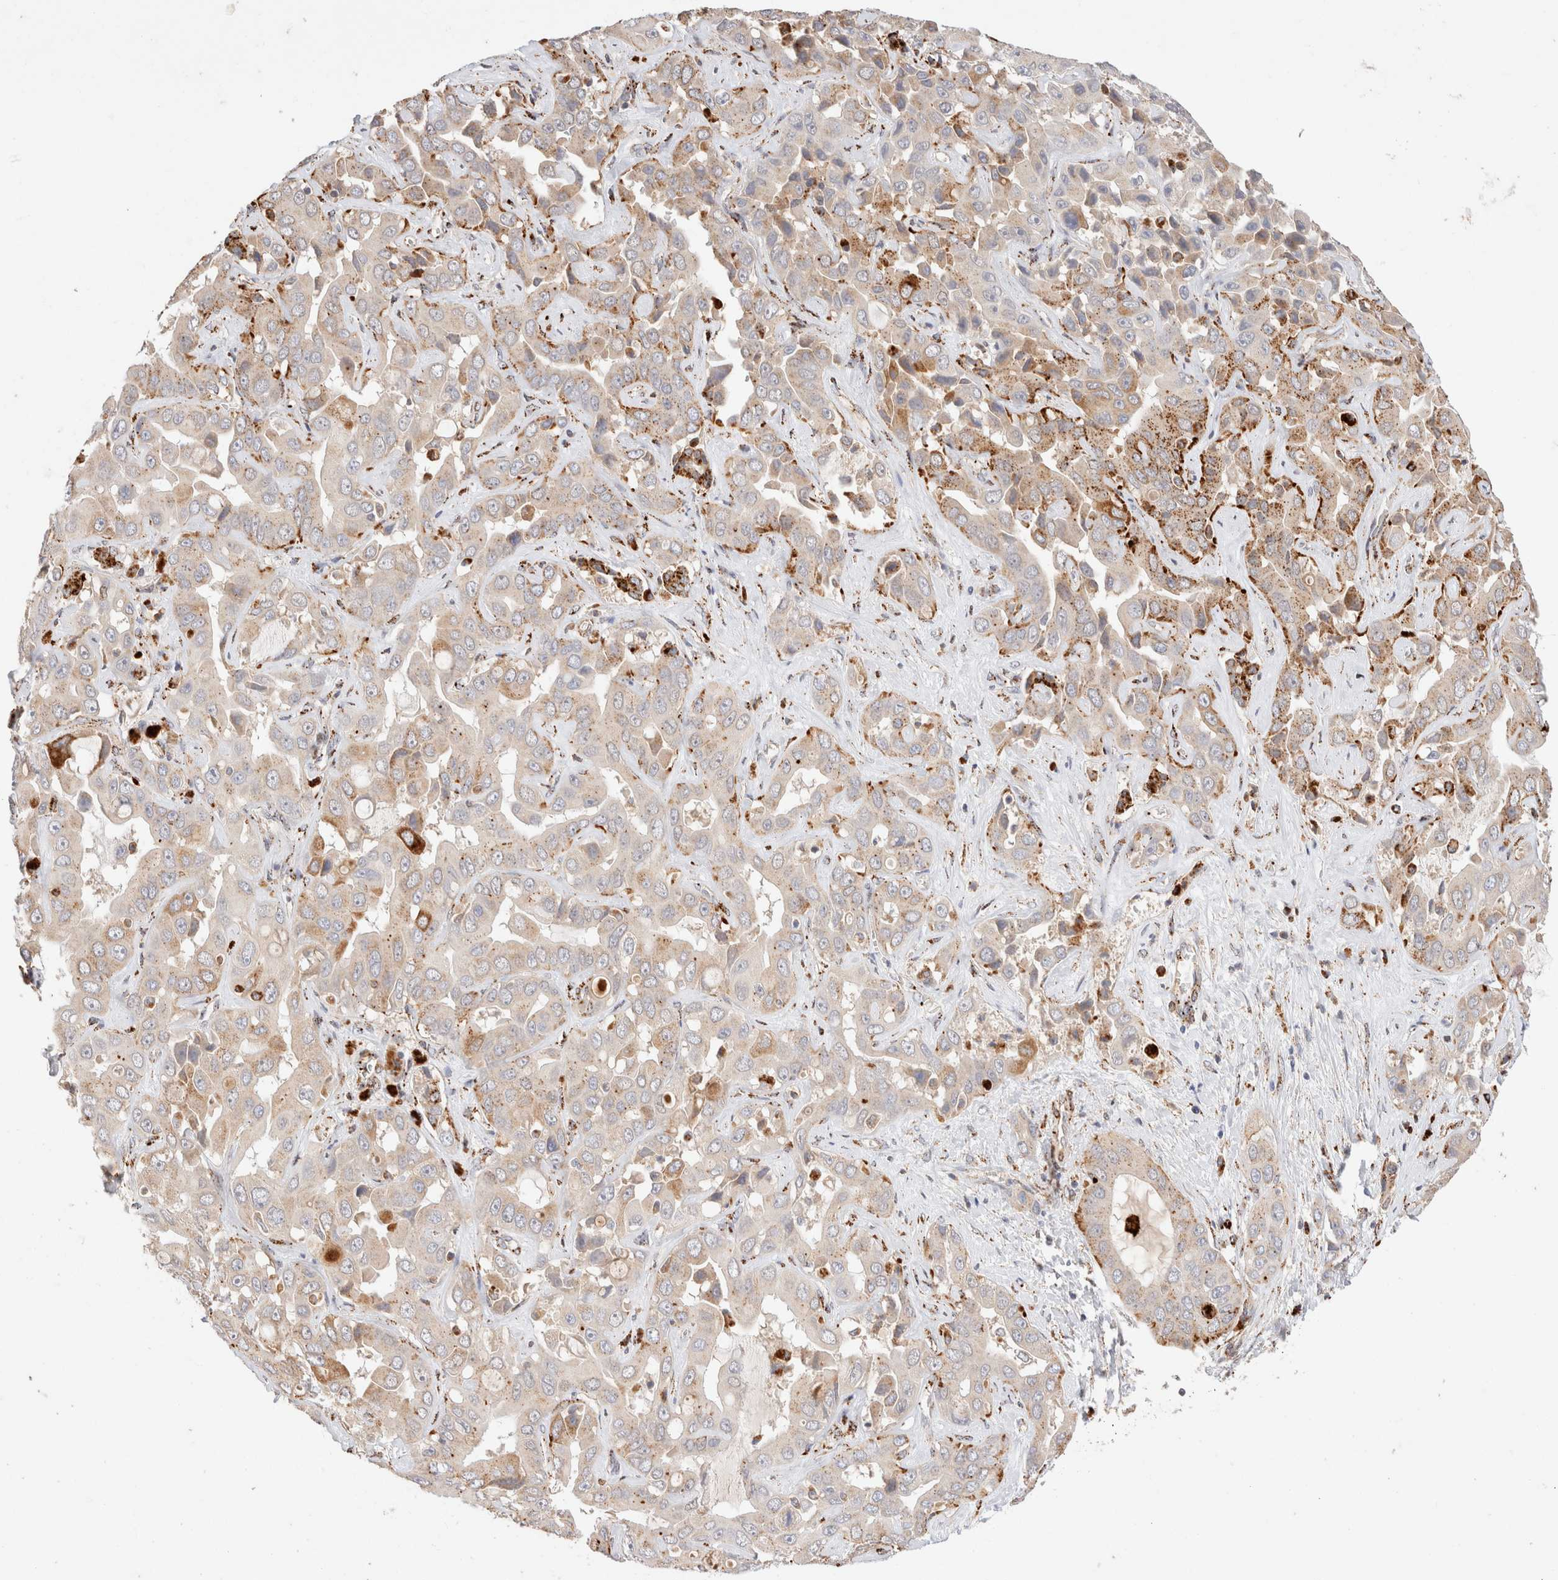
{"staining": {"intensity": "moderate", "quantity": "<25%", "location": "cytoplasmic/membranous"}, "tissue": "liver cancer", "cell_type": "Tumor cells", "image_type": "cancer", "snomed": [{"axis": "morphology", "description": "Cholangiocarcinoma"}, {"axis": "topography", "description": "Liver"}], "caption": "This is a micrograph of immunohistochemistry (IHC) staining of cholangiocarcinoma (liver), which shows moderate expression in the cytoplasmic/membranous of tumor cells.", "gene": "RABEPK", "patient": {"sex": "female", "age": 52}}